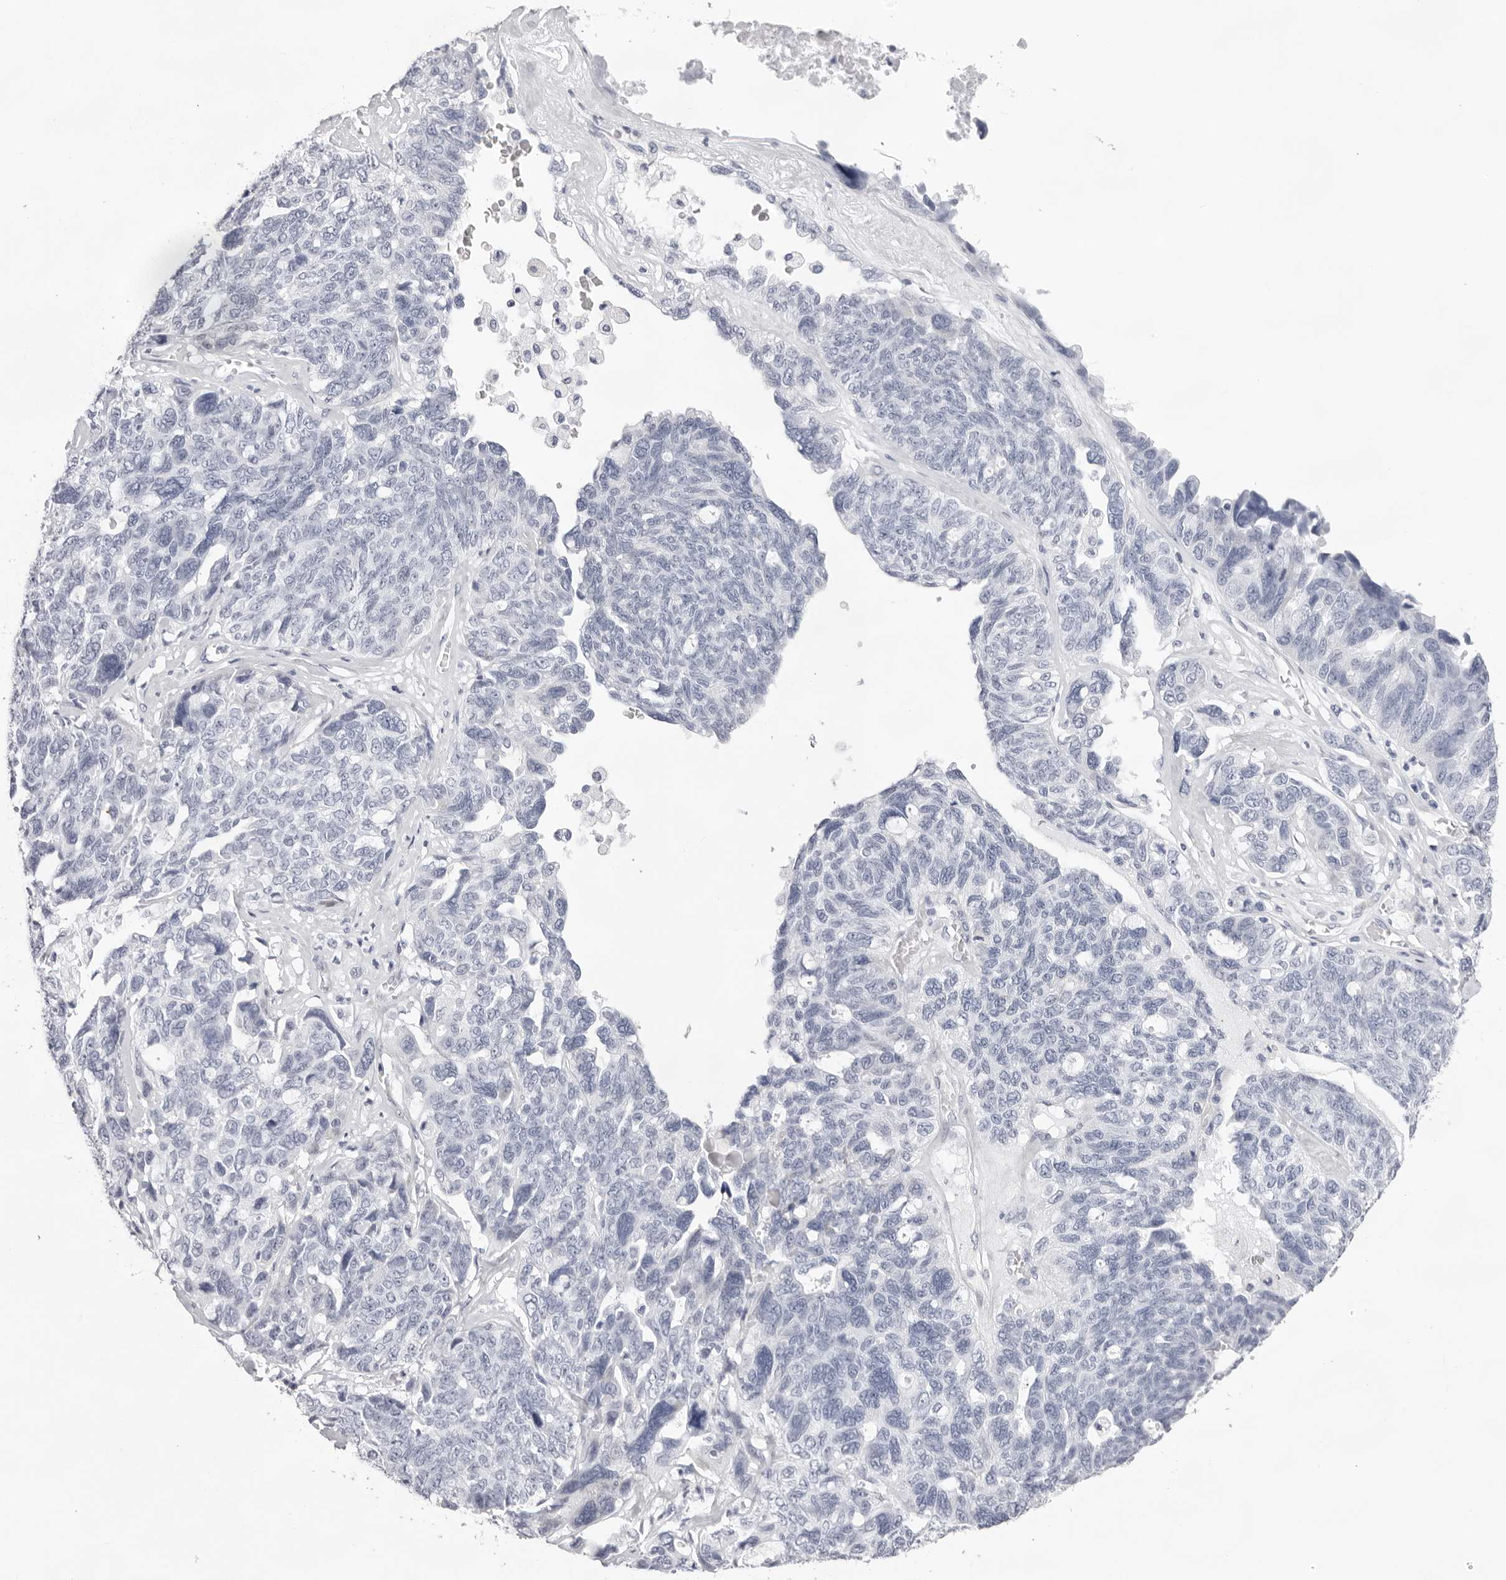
{"staining": {"intensity": "negative", "quantity": "none", "location": "none"}, "tissue": "ovarian cancer", "cell_type": "Tumor cells", "image_type": "cancer", "snomed": [{"axis": "morphology", "description": "Cystadenocarcinoma, serous, NOS"}, {"axis": "topography", "description": "Ovary"}], "caption": "Immunohistochemical staining of human ovarian serous cystadenocarcinoma exhibits no significant positivity in tumor cells.", "gene": "SMIM2", "patient": {"sex": "female", "age": 79}}